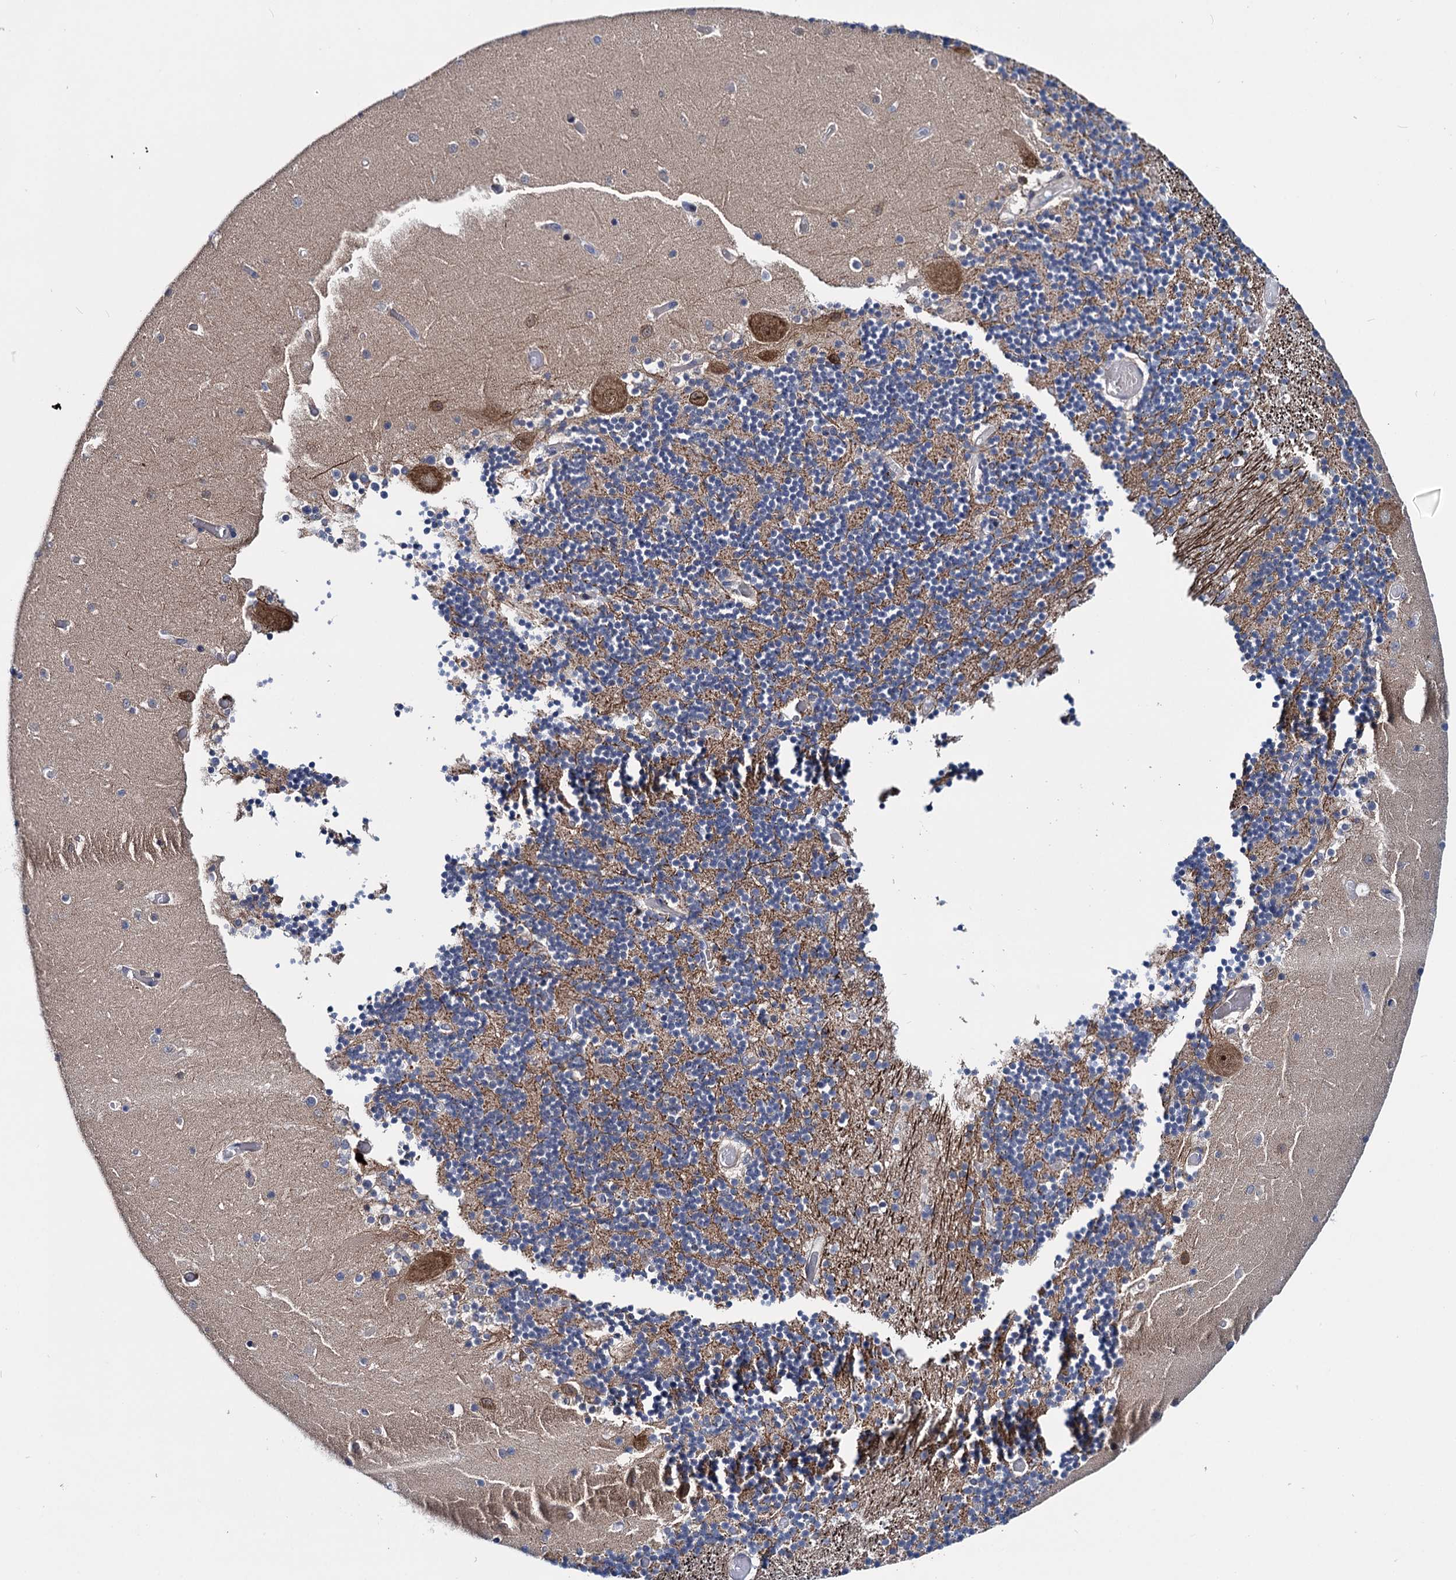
{"staining": {"intensity": "weak", "quantity": "25%-75%", "location": "cytoplasmic/membranous"}, "tissue": "cerebellum", "cell_type": "Cells in granular layer", "image_type": "normal", "snomed": [{"axis": "morphology", "description": "Normal tissue, NOS"}, {"axis": "topography", "description": "Cerebellum"}], "caption": "Immunohistochemistry of benign human cerebellum displays low levels of weak cytoplasmic/membranous expression in approximately 25%-75% of cells in granular layer.", "gene": "EYA4", "patient": {"sex": "female", "age": 28}}